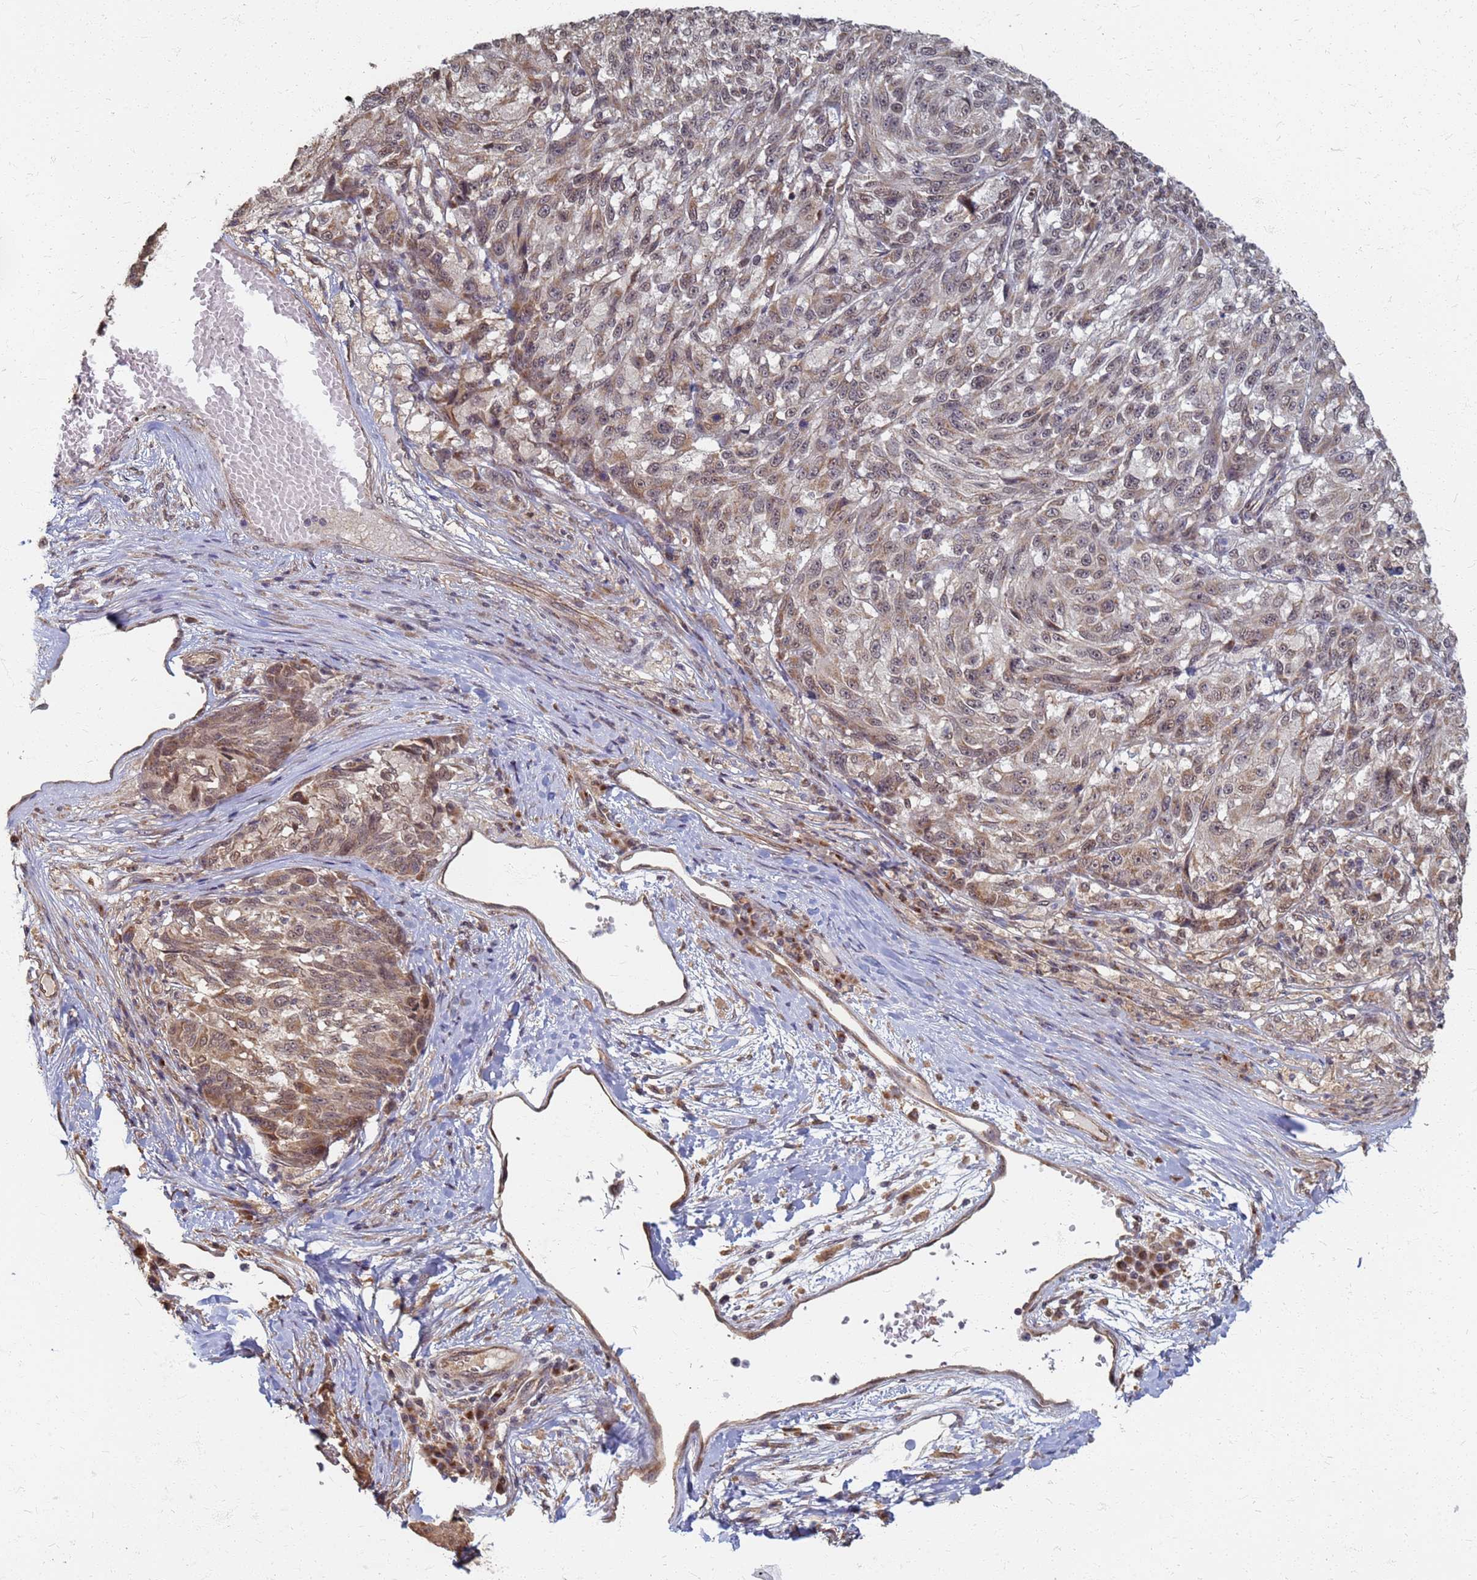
{"staining": {"intensity": "weak", "quantity": ">75%", "location": "cytoplasmic/membranous"}, "tissue": "melanoma", "cell_type": "Tumor cells", "image_type": "cancer", "snomed": [{"axis": "morphology", "description": "Malignant melanoma, NOS"}, {"axis": "topography", "description": "Skin"}], "caption": "Protein expression by IHC displays weak cytoplasmic/membranous positivity in approximately >75% of tumor cells in malignant melanoma.", "gene": "ITGB4", "patient": {"sex": "male", "age": 53}}